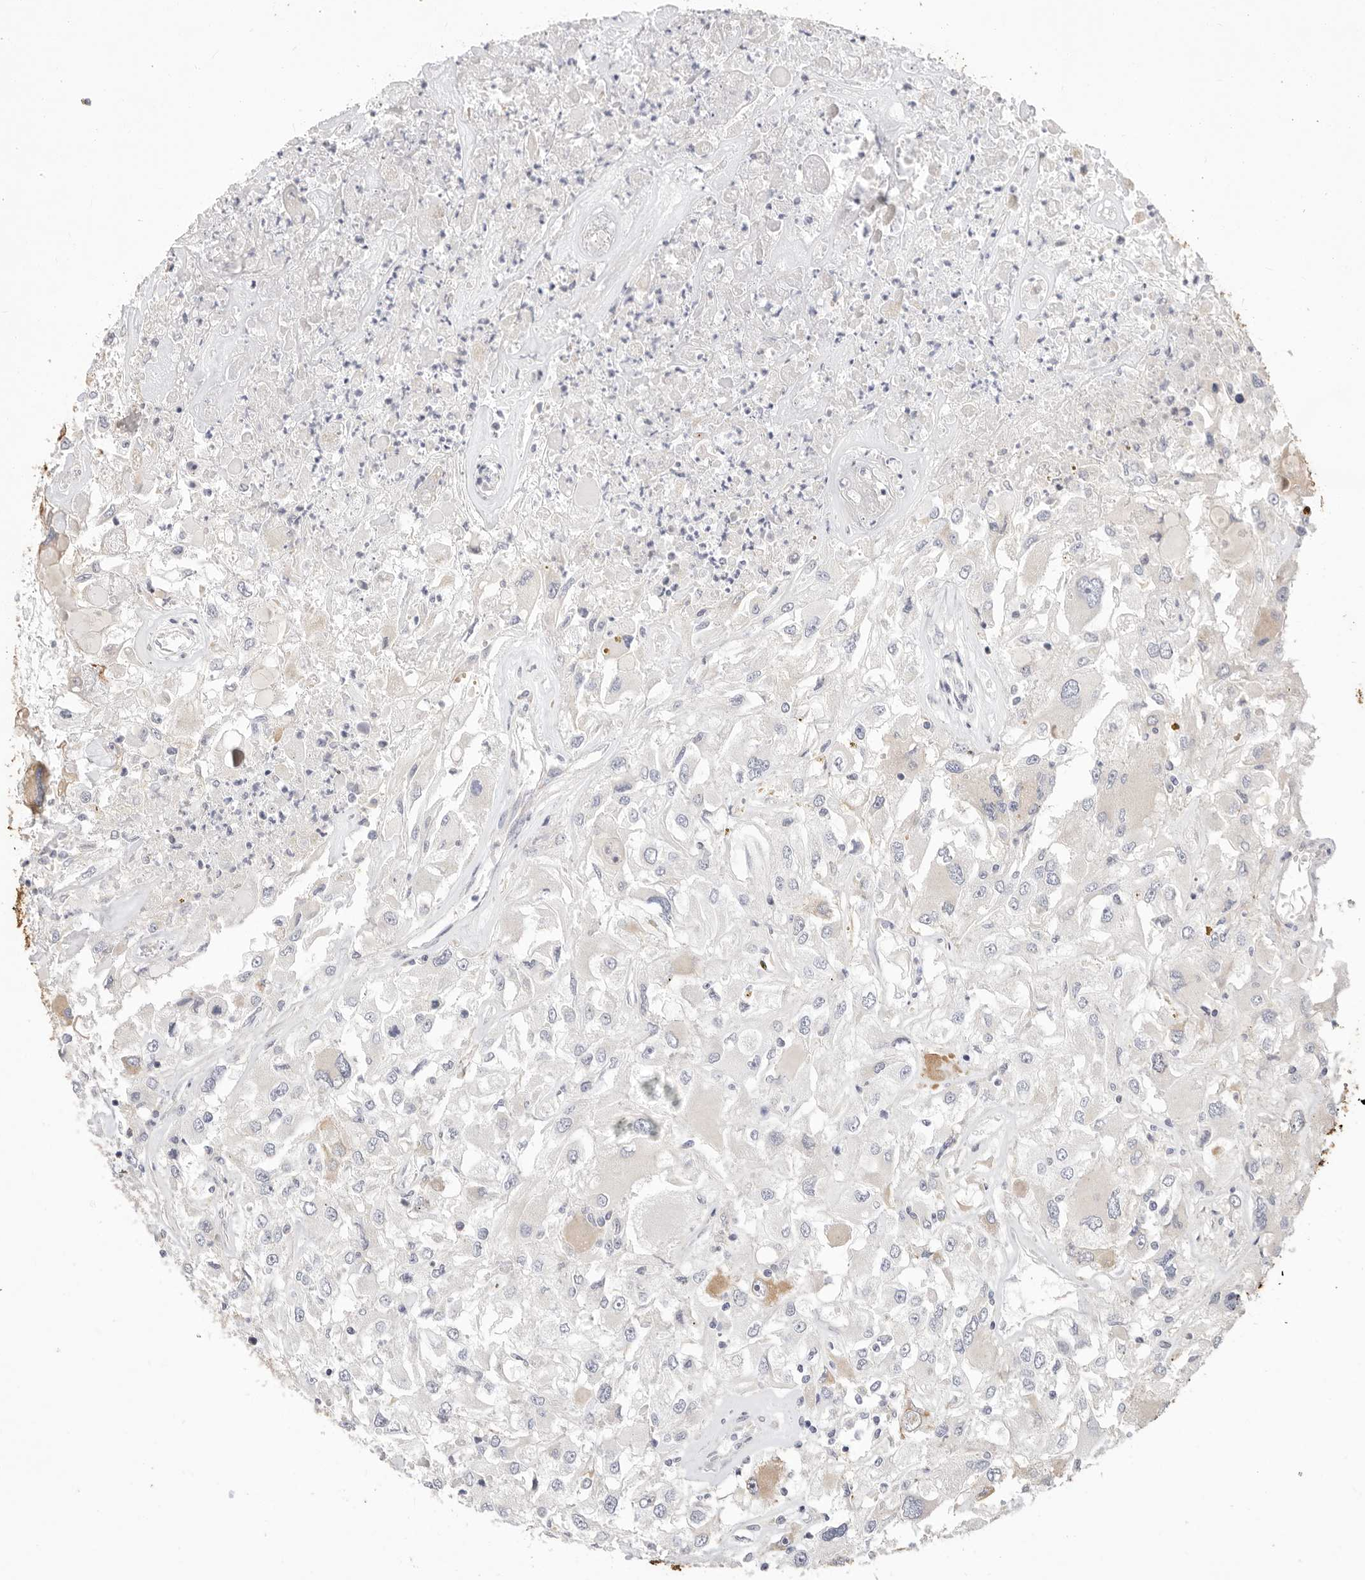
{"staining": {"intensity": "moderate", "quantity": "<25%", "location": "cytoplasmic/membranous"}, "tissue": "renal cancer", "cell_type": "Tumor cells", "image_type": "cancer", "snomed": [{"axis": "morphology", "description": "Adenocarcinoma, NOS"}, {"axis": "topography", "description": "Kidney"}], "caption": "IHC staining of adenocarcinoma (renal), which displays low levels of moderate cytoplasmic/membranous positivity in about <25% of tumor cells indicating moderate cytoplasmic/membranous protein staining. The staining was performed using DAB (3,3'-diaminobenzidine) (brown) for protein detection and nuclei were counterstained in hematoxylin (blue).", "gene": "USH1C", "patient": {"sex": "female", "age": 52}}